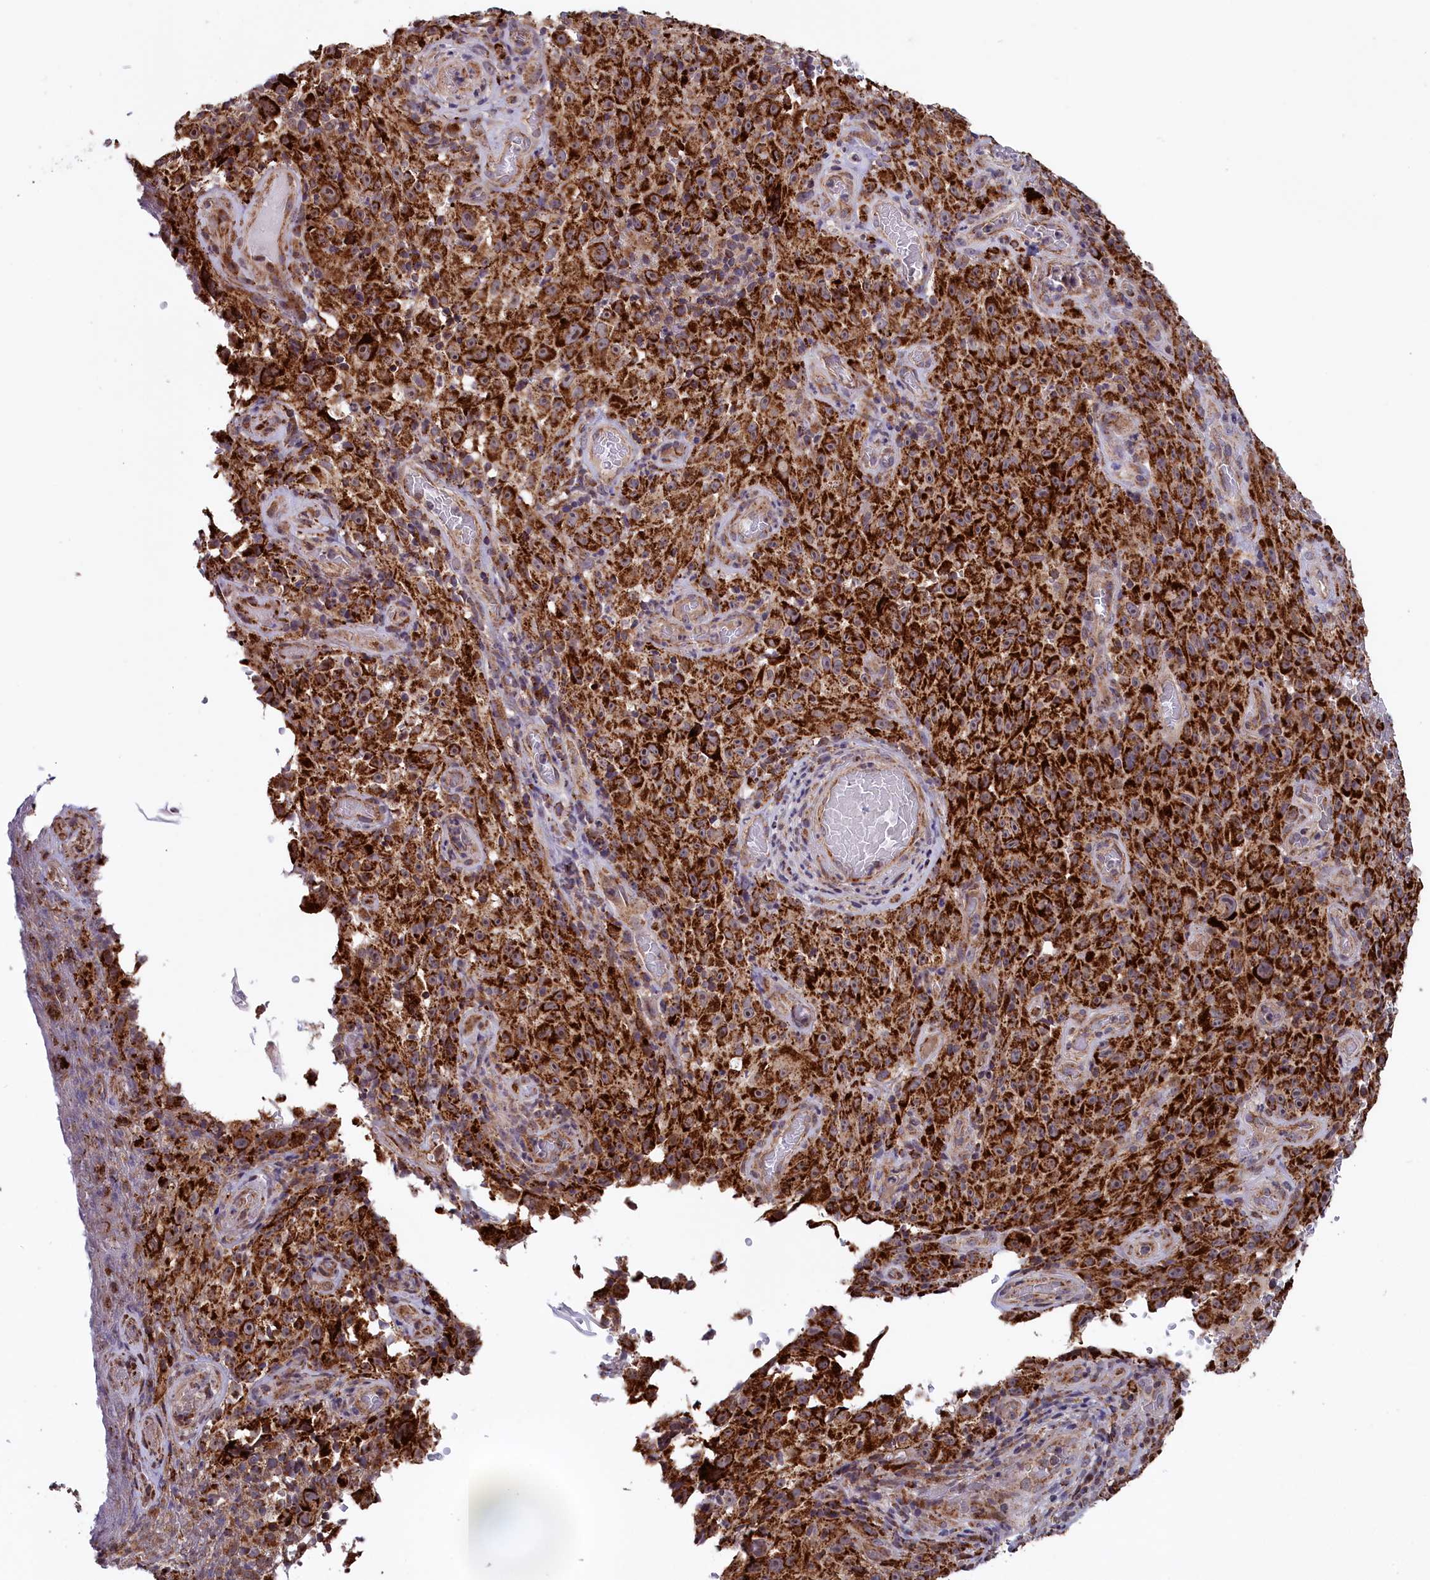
{"staining": {"intensity": "strong", "quantity": ">75%", "location": "cytoplasmic/membranous"}, "tissue": "melanoma", "cell_type": "Tumor cells", "image_type": "cancer", "snomed": [{"axis": "morphology", "description": "Malignant melanoma, NOS"}, {"axis": "topography", "description": "Skin"}], "caption": "Immunohistochemistry photomicrograph of neoplastic tissue: malignant melanoma stained using immunohistochemistry exhibits high levels of strong protein expression localized specifically in the cytoplasmic/membranous of tumor cells, appearing as a cytoplasmic/membranous brown color.", "gene": "TIMM44", "patient": {"sex": "female", "age": 82}}